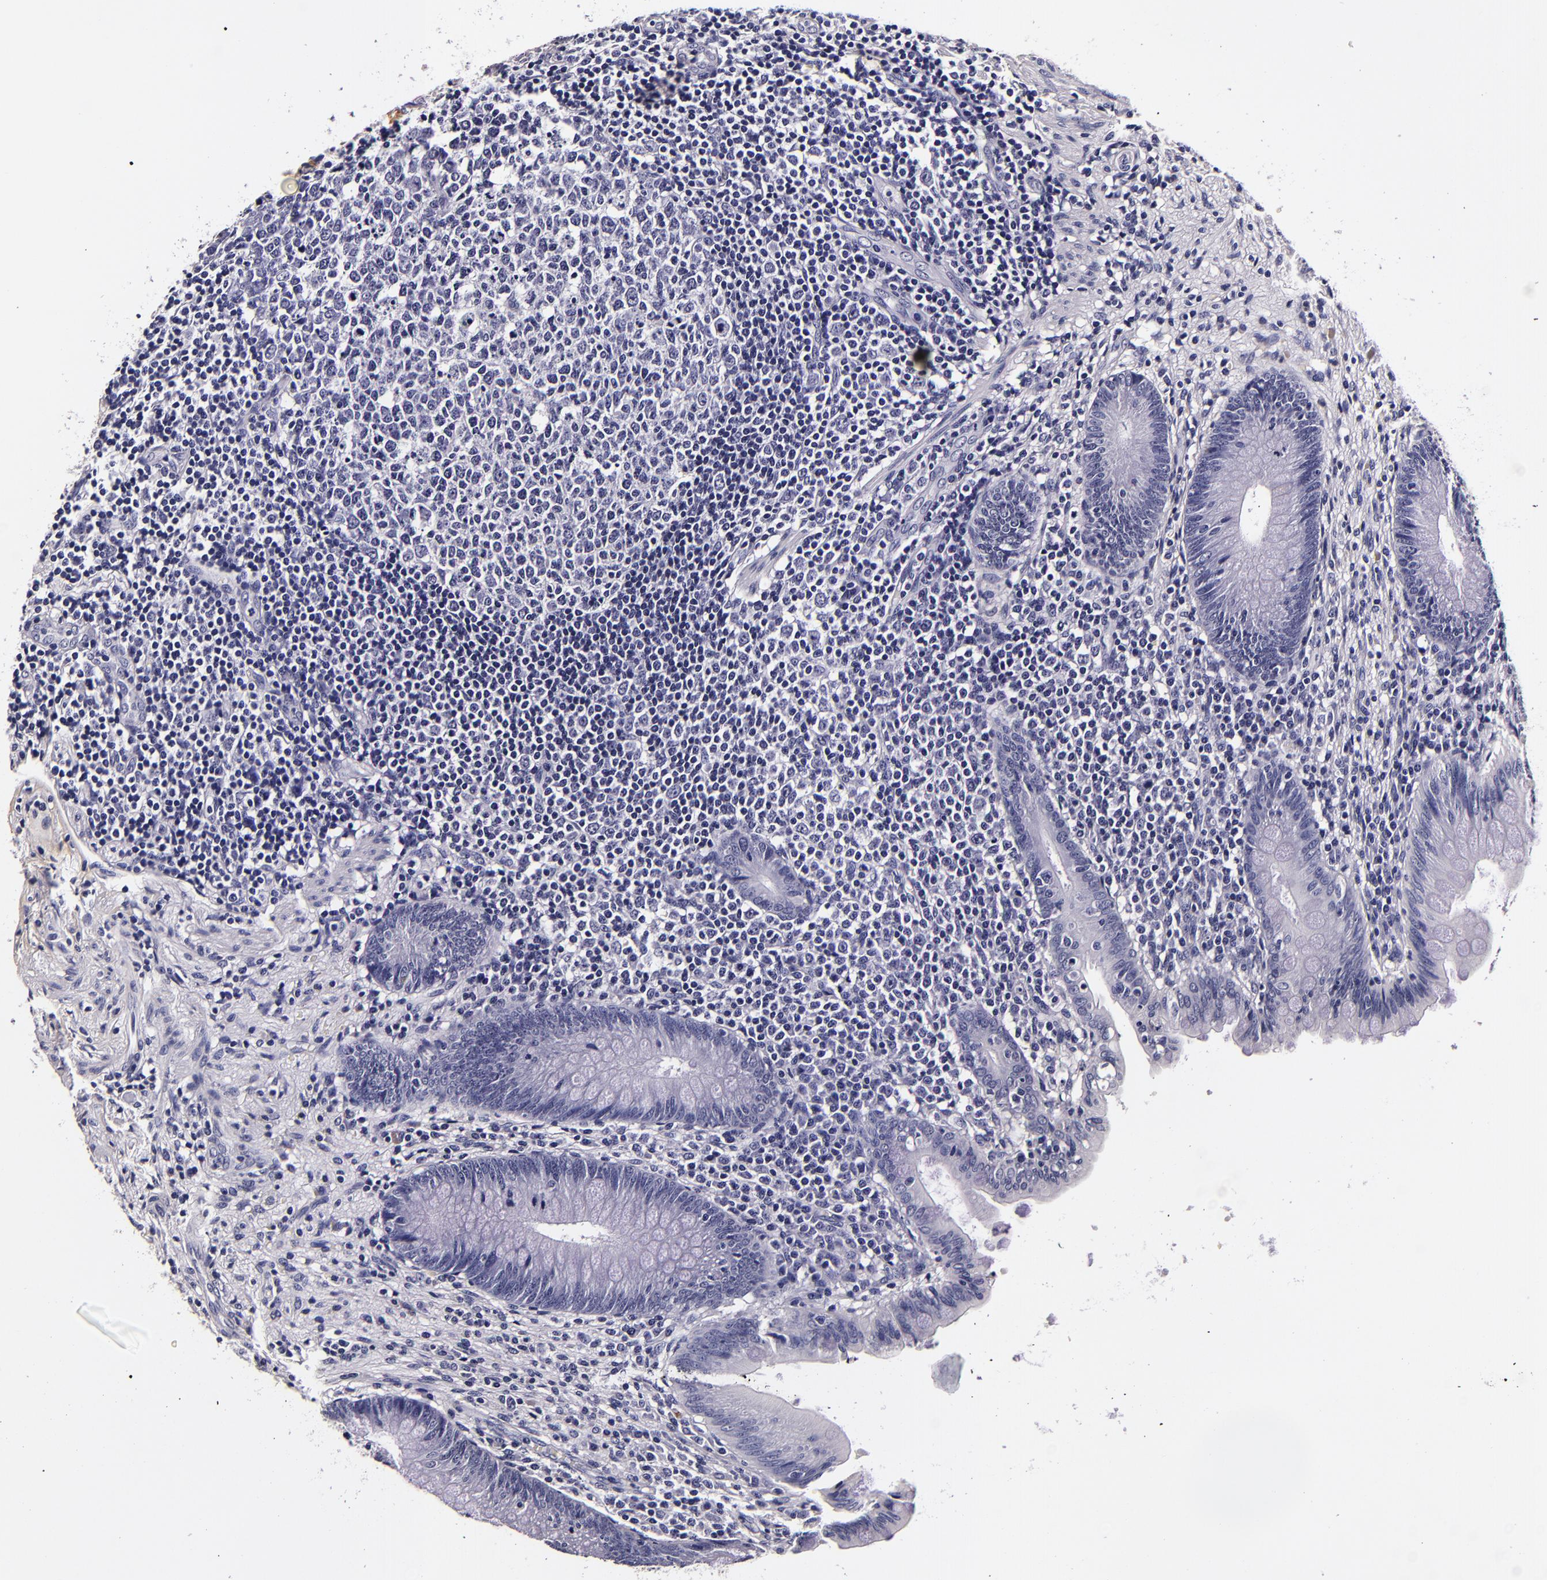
{"staining": {"intensity": "negative", "quantity": "none", "location": "none"}, "tissue": "appendix", "cell_type": "Glandular cells", "image_type": "normal", "snomed": [{"axis": "morphology", "description": "Normal tissue, NOS"}, {"axis": "topography", "description": "Appendix"}], "caption": "DAB immunohistochemical staining of unremarkable appendix displays no significant staining in glandular cells. Nuclei are stained in blue.", "gene": "FBN1", "patient": {"sex": "female", "age": 66}}